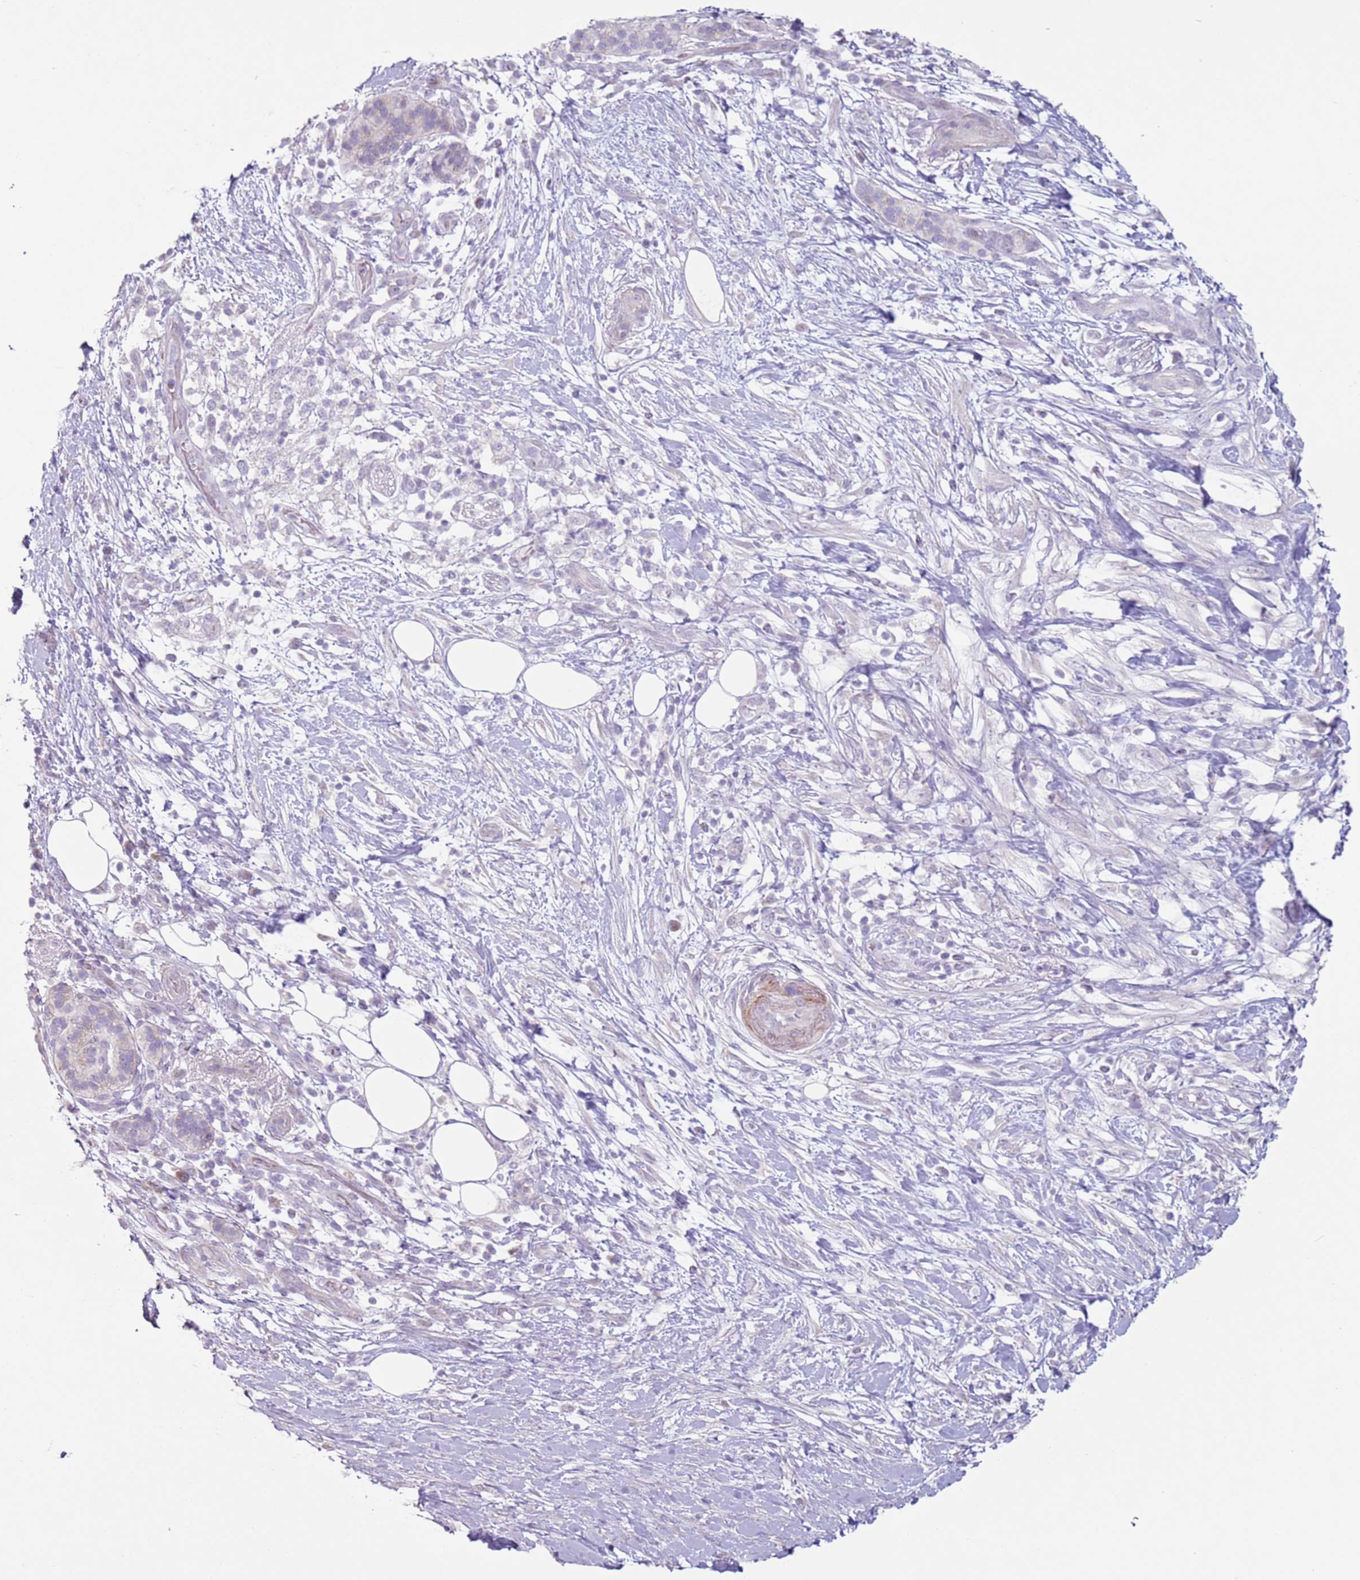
{"staining": {"intensity": "negative", "quantity": "none", "location": "none"}, "tissue": "pancreatic cancer", "cell_type": "Tumor cells", "image_type": "cancer", "snomed": [{"axis": "morphology", "description": "Adenocarcinoma, NOS"}, {"axis": "topography", "description": "Pancreas"}], "caption": "The image displays no significant staining in tumor cells of pancreatic adenocarcinoma.", "gene": "ZNF239", "patient": {"sex": "female", "age": 72}}